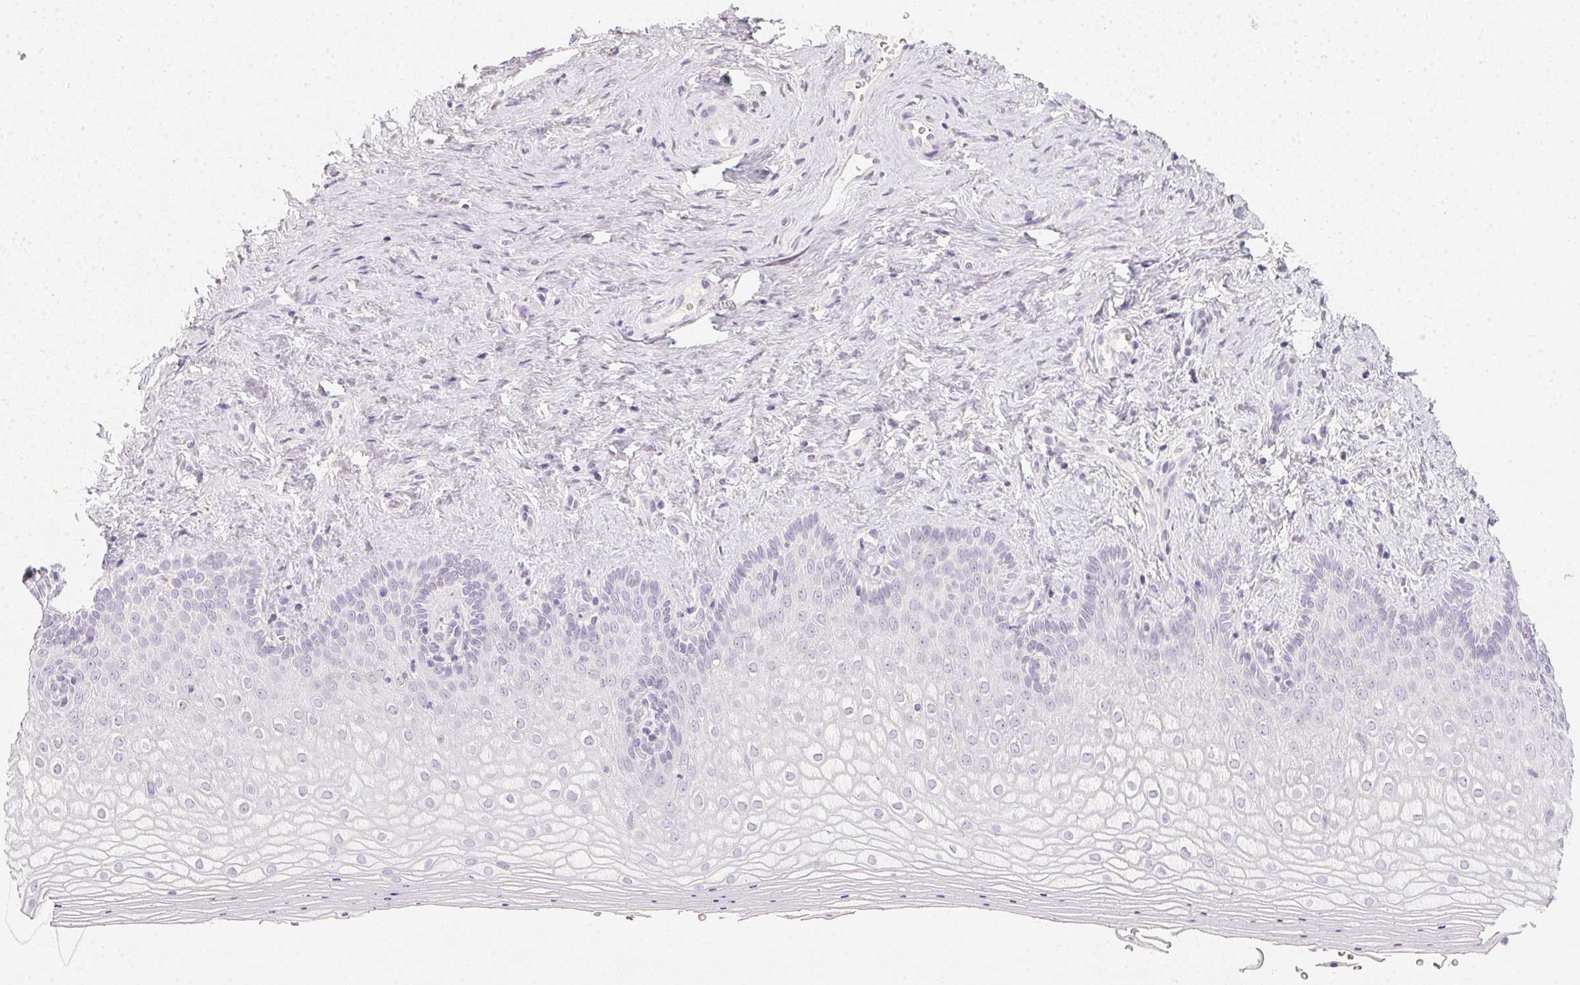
{"staining": {"intensity": "negative", "quantity": "none", "location": "none"}, "tissue": "vagina", "cell_type": "Squamous epithelial cells", "image_type": "normal", "snomed": [{"axis": "morphology", "description": "Normal tissue, NOS"}, {"axis": "topography", "description": "Vagina"}], "caption": "This histopathology image is of benign vagina stained with immunohistochemistry to label a protein in brown with the nuclei are counter-stained blue. There is no expression in squamous epithelial cells. (Brightfield microscopy of DAB (3,3'-diaminobenzidine) immunohistochemistry (IHC) at high magnification).", "gene": "TMEM72", "patient": {"sex": "female", "age": 42}}